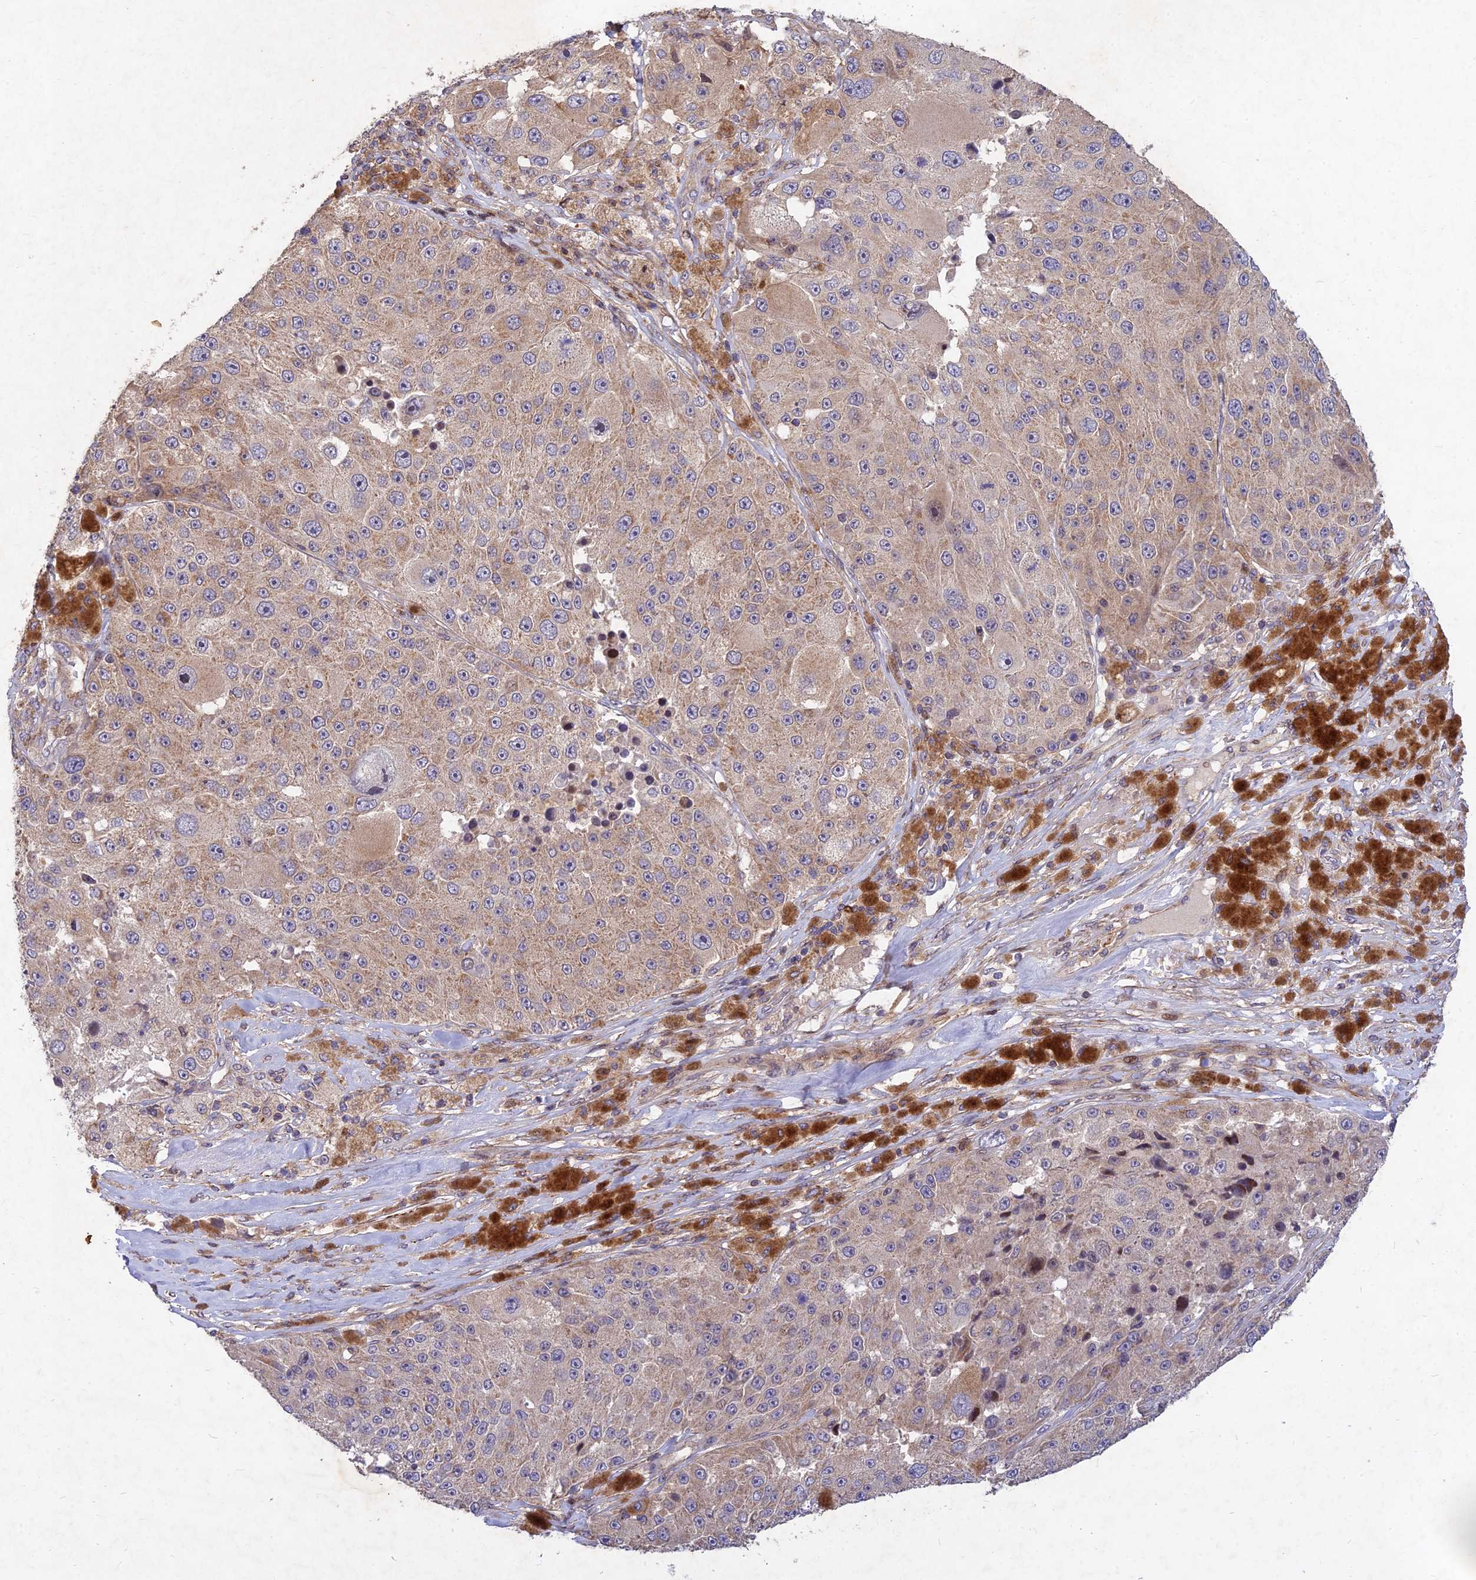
{"staining": {"intensity": "moderate", "quantity": "25%-75%", "location": "cytoplasmic/membranous,nuclear"}, "tissue": "melanoma", "cell_type": "Tumor cells", "image_type": "cancer", "snomed": [{"axis": "morphology", "description": "Malignant melanoma, Metastatic site"}, {"axis": "topography", "description": "Lymph node"}], "caption": "Immunohistochemistry (DAB) staining of malignant melanoma (metastatic site) reveals moderate cytoplasmic/membranous and nuclear protein expression in about 25%-75% of tumor cells.", "gene": "RELCH", "patient": {"sex": "male", "age": 62}}